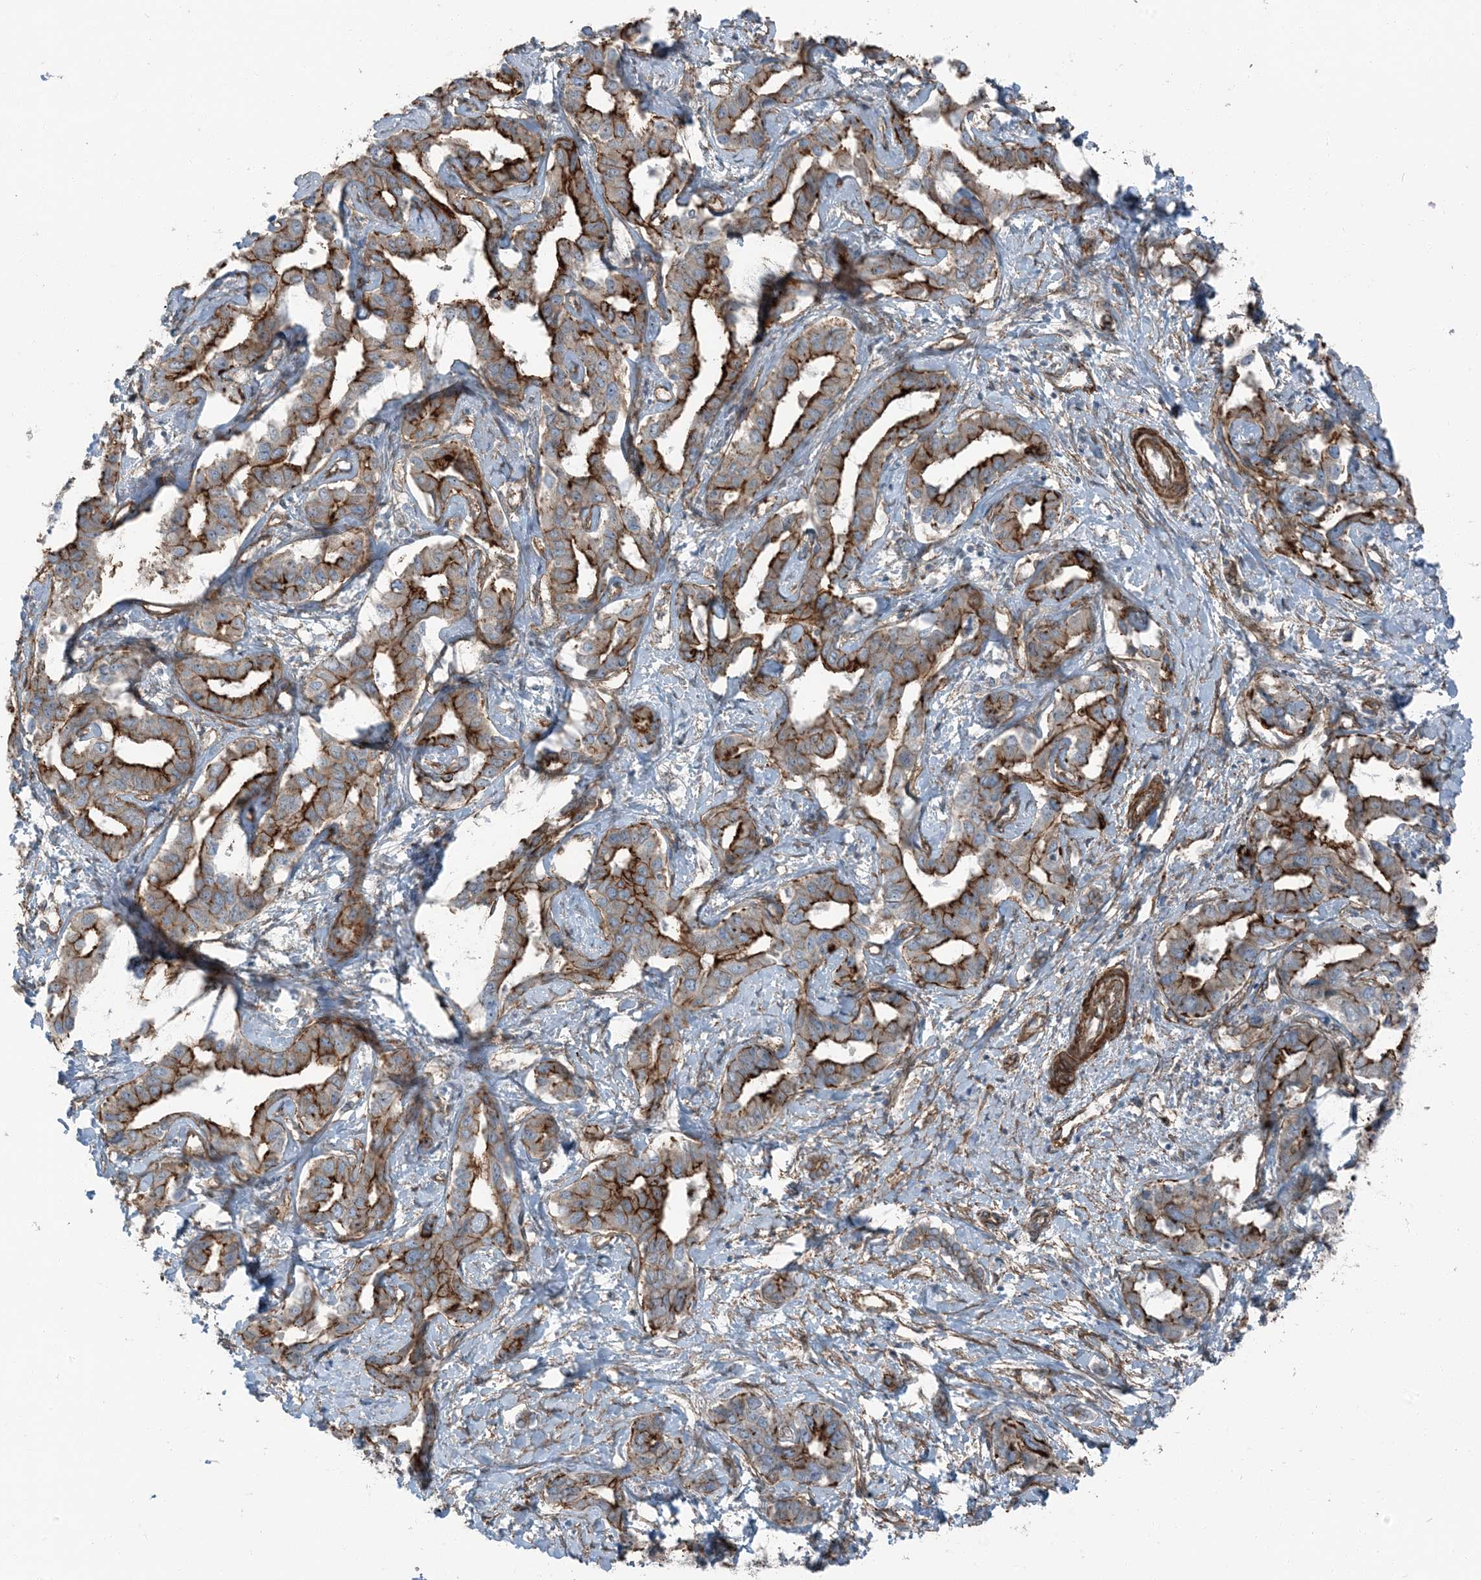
{"staining": {"intensity": "strong", "quantity": ">75%", "location": "cytoplasmic/membranous"}, "tissue": "liver cancer", "cell_type": "Tumor cells", "image_type": "cancer", "snomed": [{"axis": "morphology", "description": "Cholangiocarcinoma"}, {"axis": "topography", "description": "Liver"}], "caption": "The micrograph exhibits immunohistochemical staining of cholangiocarcinoma (liver). There is strong cytoplasmic/membranous expression is seen in about >75% of tumor cells.", "gene": "ZFP90", "patient": {"sex": "male", "age": 59}}